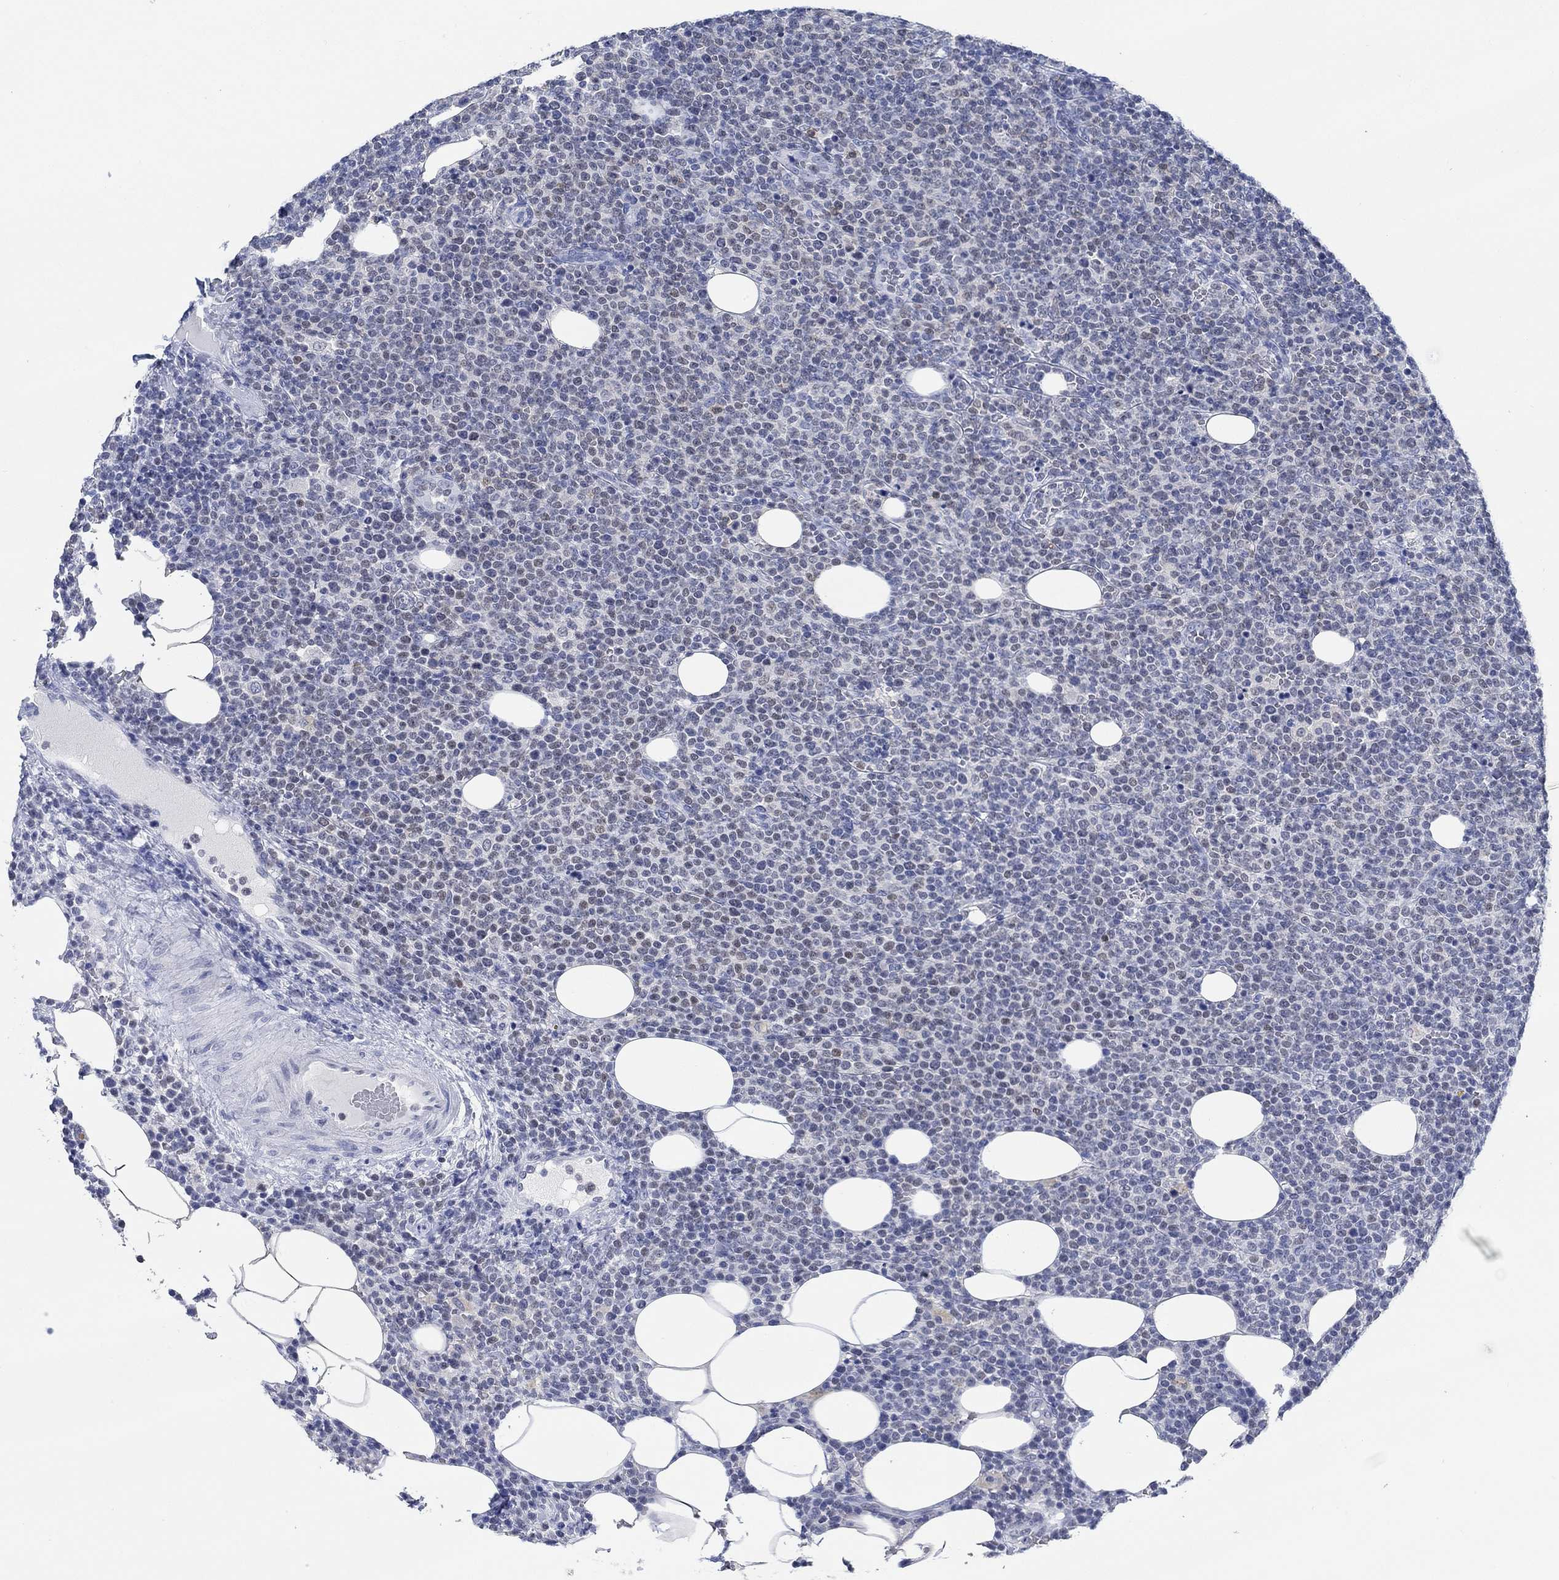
{"staining": {"intensity": "negative", "quantity": "none", "location": "none"}, "tissue": "lymphoma", "cell_type": "Tumor cells", "image_type": "cancer", "snomed": [{"axis": "morphology", "description": "Malignant lymphoma, non-Hodgkin's type, High grade"}, {"axis": "topography", "description": "Lymph node"}], "caption": "High power microscopy micrograph of an immunohistochemistry (IHC) micrograph of malignant lymphoma, non-Hodgkin's type (high-grade), revealing no significant staining in tumor cells.", "gene": "PPP1R17", "patient": {"sex": "male", "age": 61}}